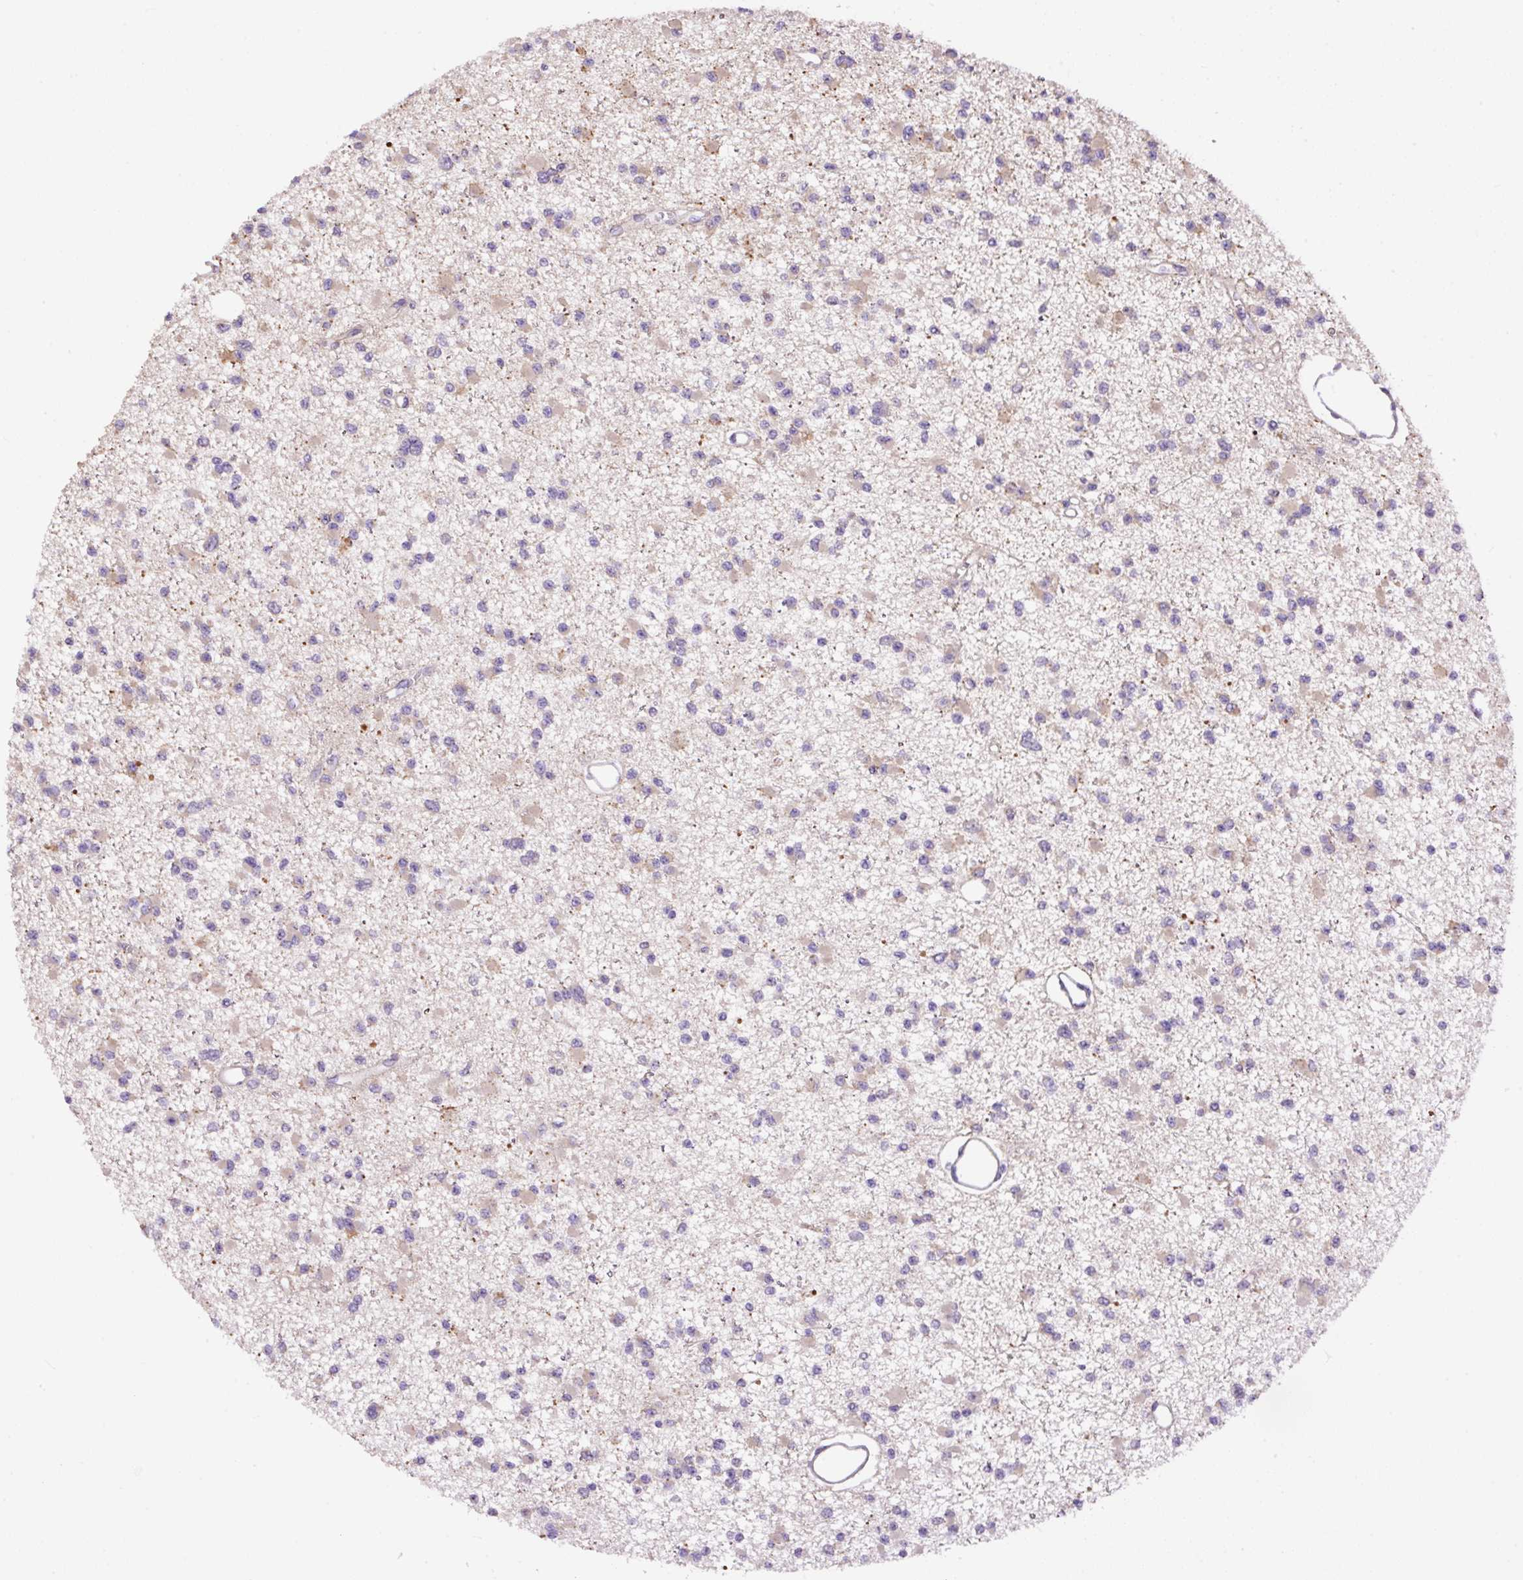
{"staining": {"intensity": "weak", "quantity": "<25%", "location": "cytoplasmic/membranous"}, "tissue": "glioma", "cell_type": "Tumor cells", "image_type": "cancer", "snomed": [{"axis": "morphology", "description": "Glioma, malignant, Low grade"}, {"axis": "topography", "description": "Brain"}], "caption": "Malignant low-grade glioma was stained to show a protein in brown. There is no significant expression in tumor cells.", "gene": "PPME1", "patient": {"sex": "female", "age": 22}}